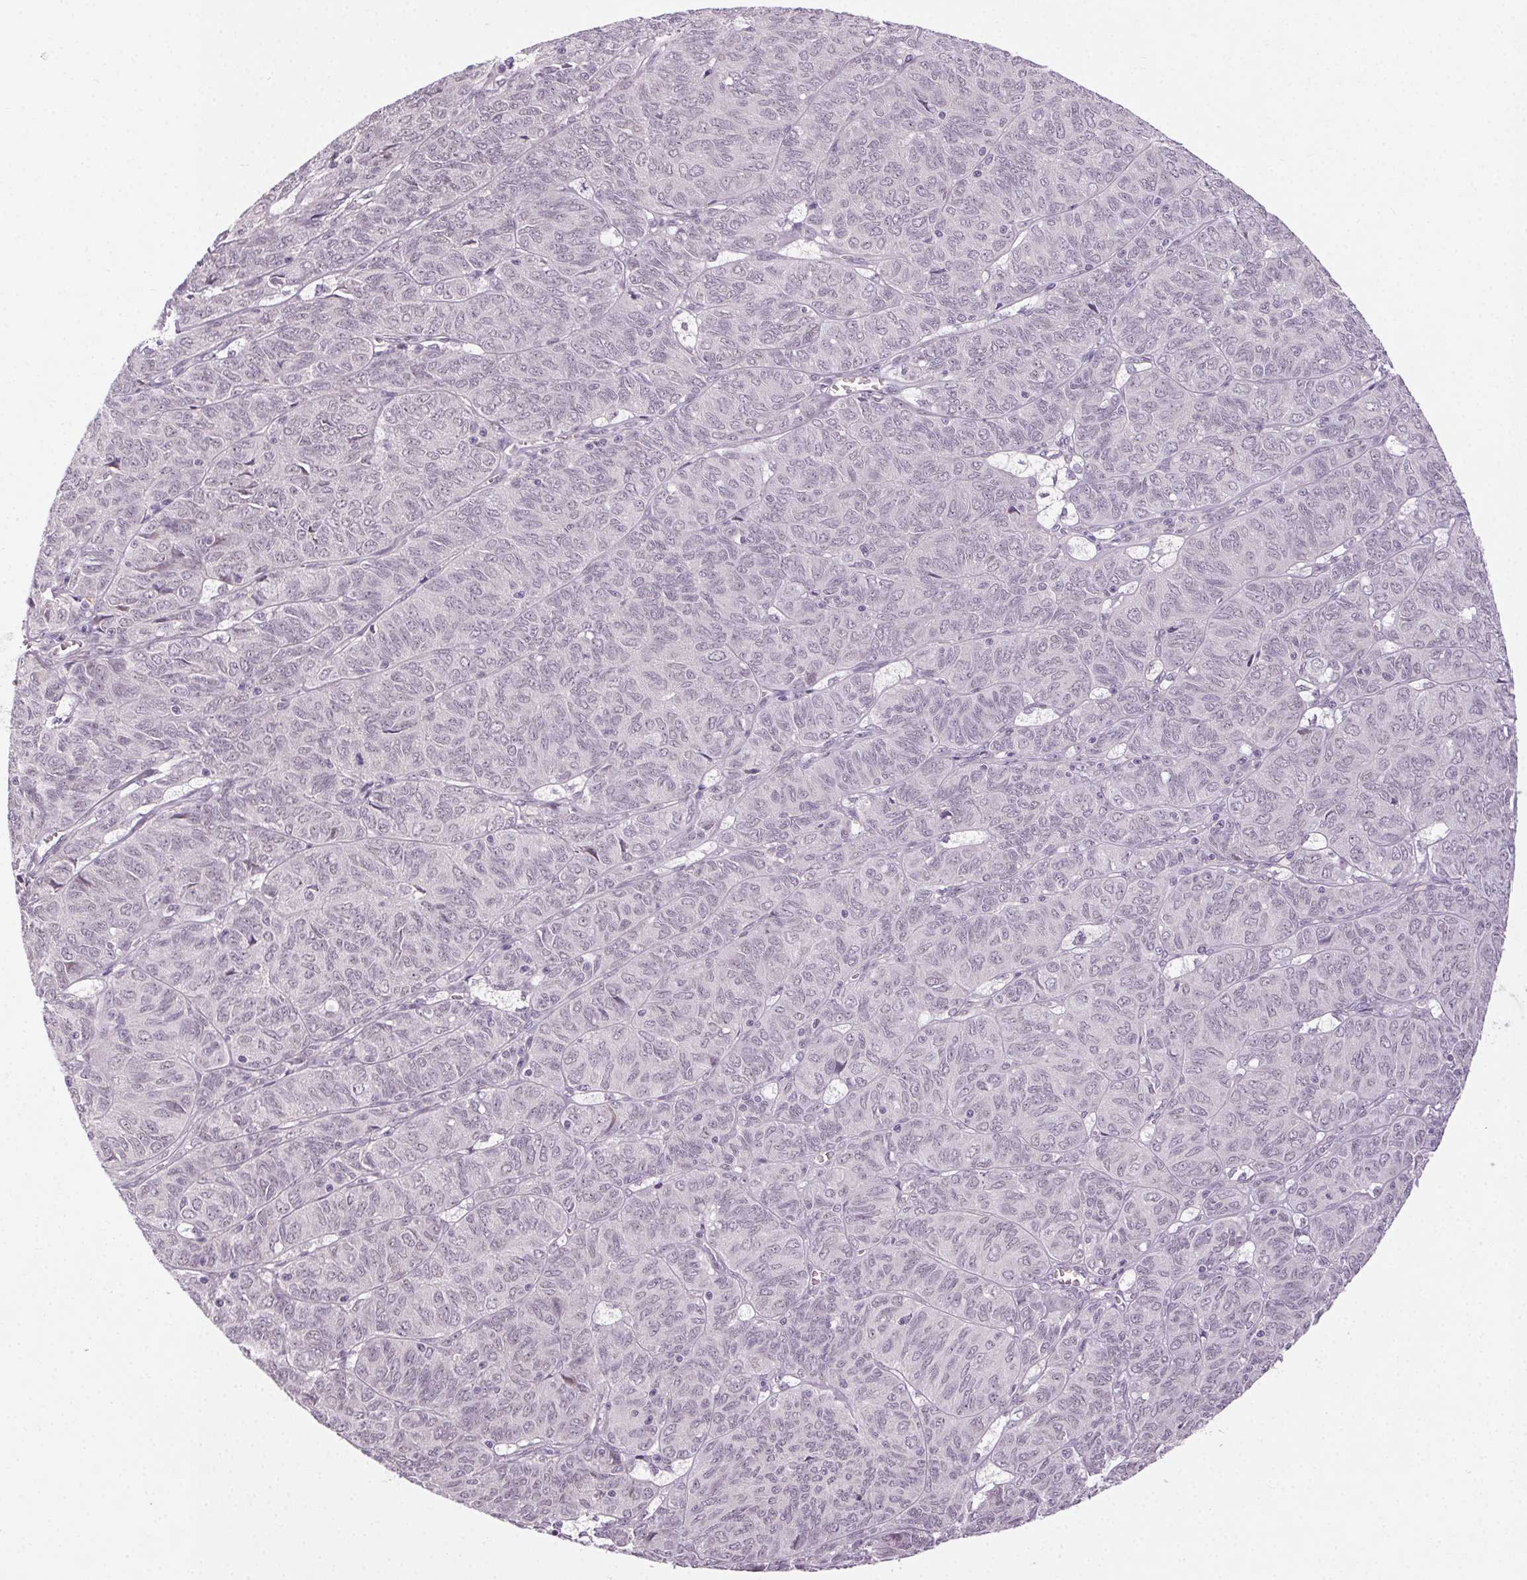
{"staining": {"intensity": "negative", "quantity": "none", "location": "none"}, "tissue": "ovarian cancer", "cell_type": "Tumor cells", "image_type": "cancer", "snomed": [{"axis": "morphology", "description": "Carcinoma, endometroid"}, {"axis": "topography", "description": "Ovary"}], "caption": "DAB immunohistochemical staining of human ovarian endometroid carcinoma exhibits no significant staining in tumor cells. (Stains: DAB IHC with hematoxylin counter stain, Microscopy: brightfield microscopy at high magnification).", "gene": "FAM168A", "patient": {"sex": "female", "age": 80}}